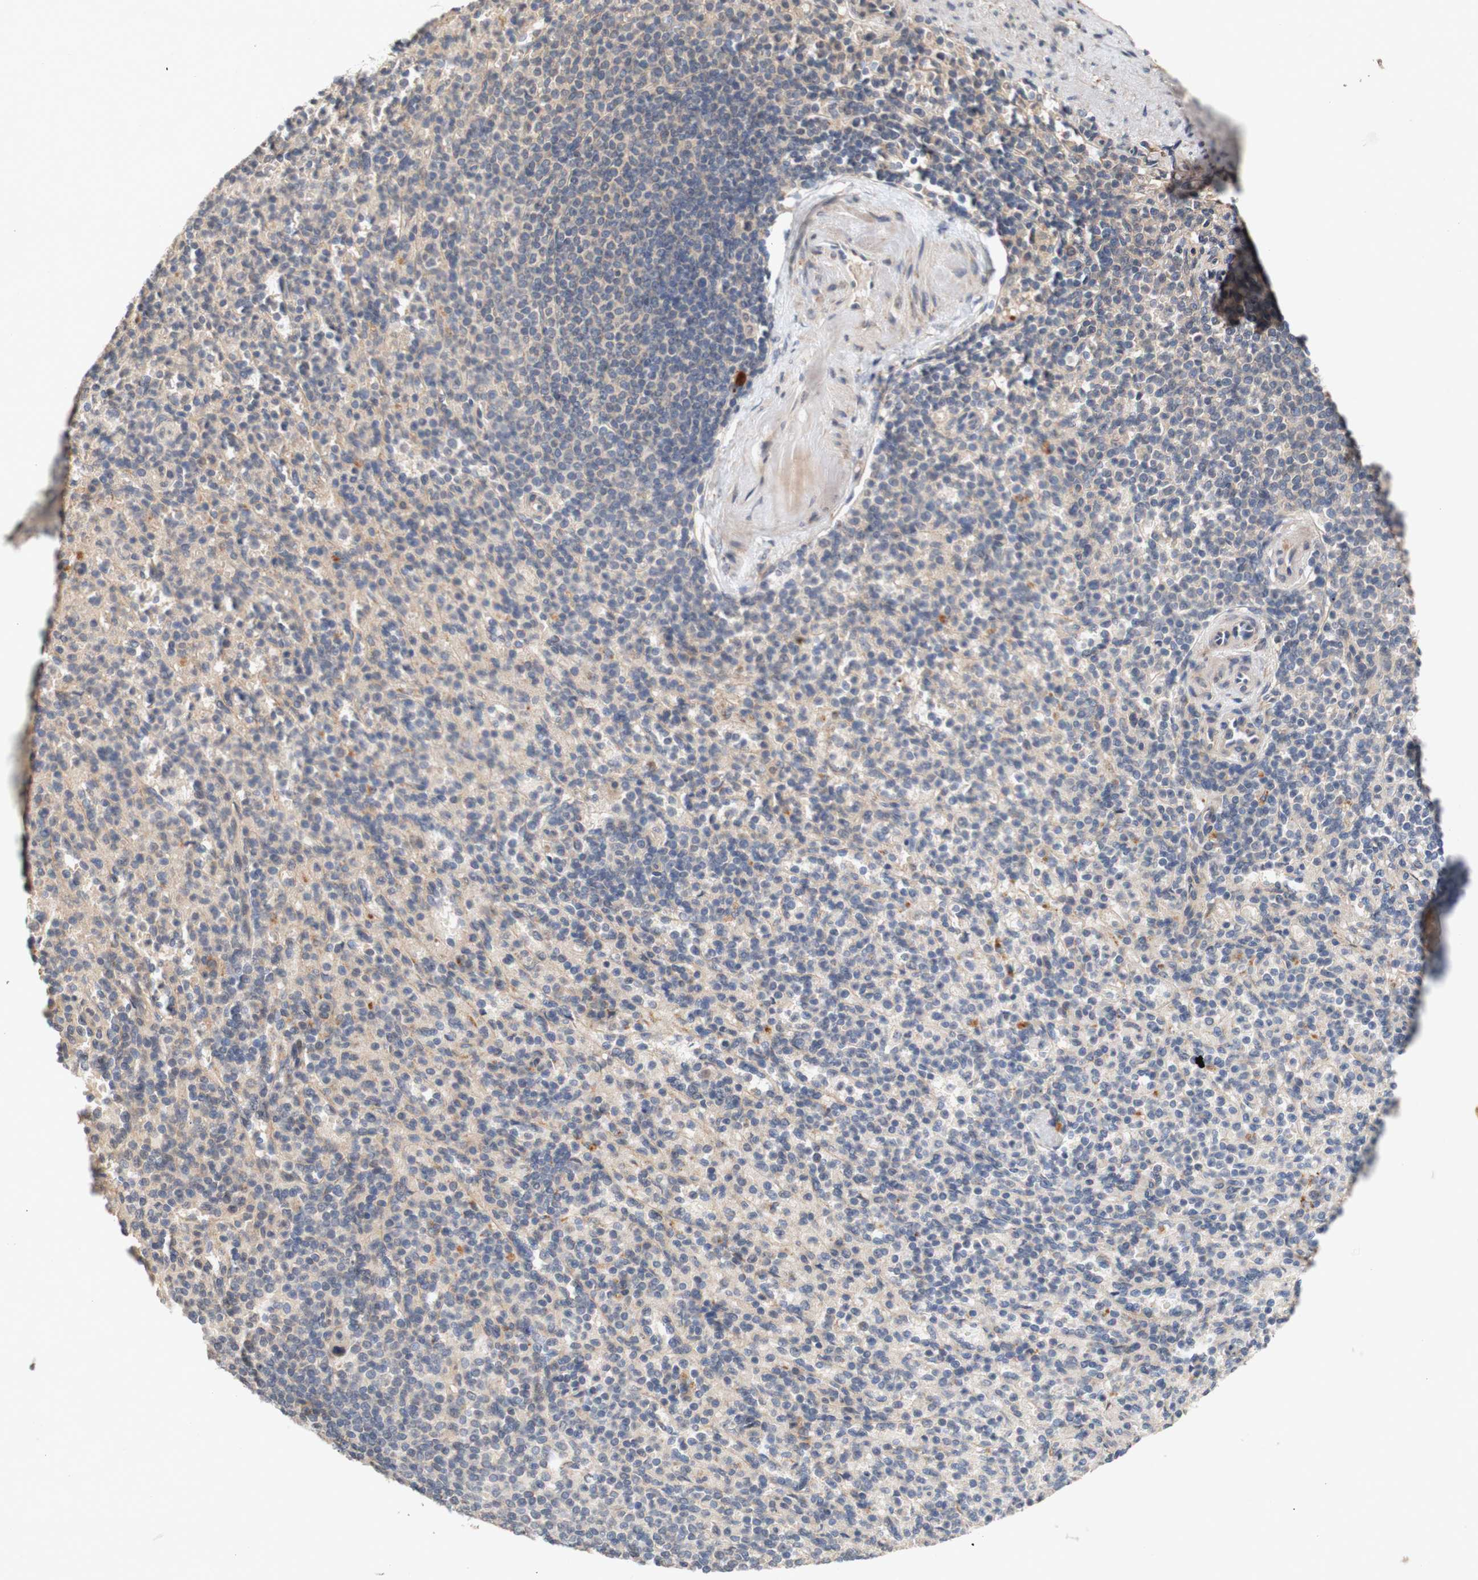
{"staining": {"intensity": "moderate", "quantity": ">75%", "location": "cytoplasmic/membranous"}, "tissue": "spleen", "cell_type": "Cells in red pulp", "image_type": "normal", "snomed": [{"axis": "morphology", "description": "Normal tissue, NOS"}, {"axis": "topography", "description": "Spleen"}], "caption": "This is a micrograph of IHC staining of normal spleen, which shows moderate positivity in the cytoplasmic/membranous of cells in red pulp.", "gene": "PIN1", "patient": {"sex": "female", "age": 74}}